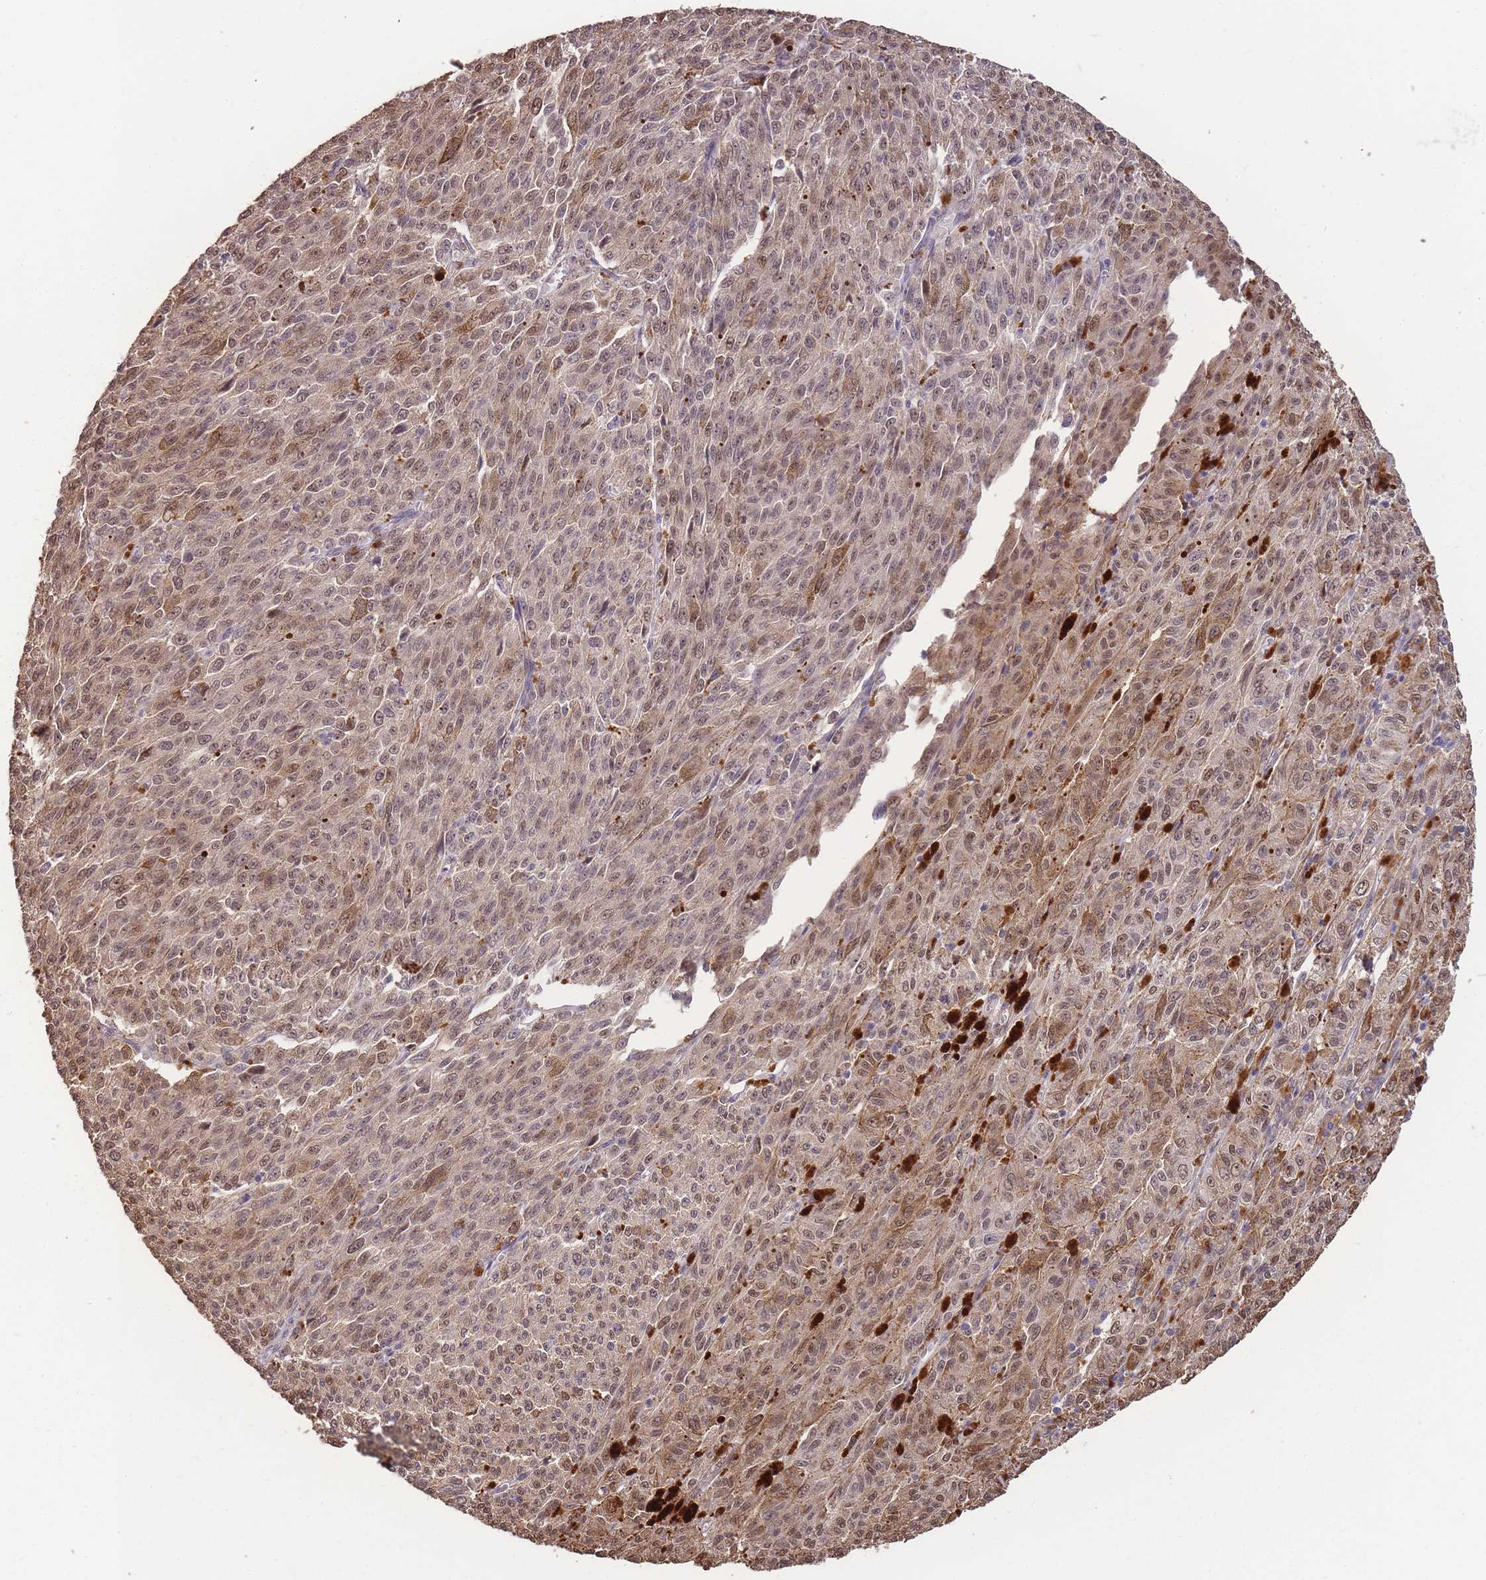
{"staining": {"intensity": "moderate", "quantity": "25%-75%", "location": "cytoplasmic/membranous,nuclear"}, "tissue": "melanoma", "cell_type": "Tumor cells", "image_type": "cancer", "snomed": [{"axis": "morphology", "description": "Malignant melanoma, NOS"}, {"axis": "topography", "description": "Skin"}], "caption": "A brown stain shows moderate cytoplasmic/membranous and nuclear staining of a protein in human melanoma tumor cells.", "gene": "CDKN2AIPNL", "patient": {"sex": "female", "age": 52}}